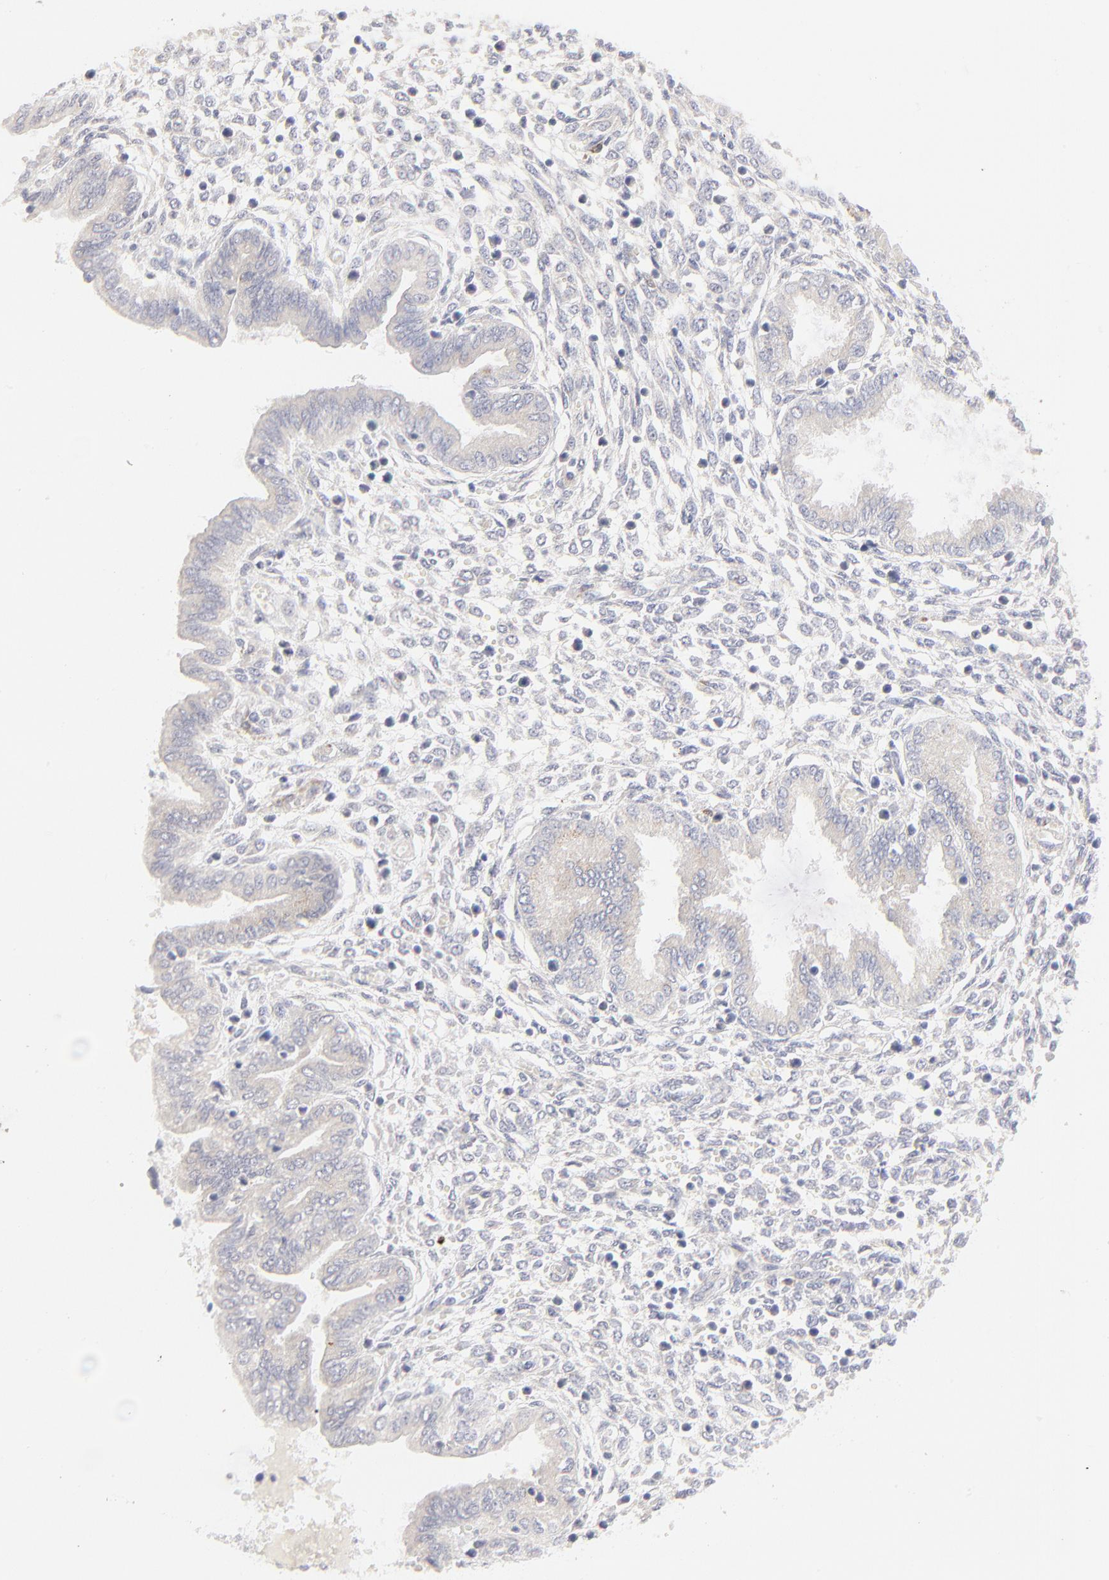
{"staining": {"intensity": "negative", "quantity": "none", "location": "none"}, "tissue": "endometrium", "cell_type": "Cells in endometrial stroma", "image_type": "normal", "snomed": [{"axis": "morphology", "description": "Normal tissue, NOS"}, {"axis": "topography", "description": "Endometrium"}], "caption": "DAB (3,3'-diaminobenzidine) immunohistochemical staining of unremarkable human endometrium demonstrates no significant expression in cells in endometrial stroma. (DAB immunohistochemistry, high magnification).", "gene": "NKX2", "patient": {"sex": "female", "age": 33}}